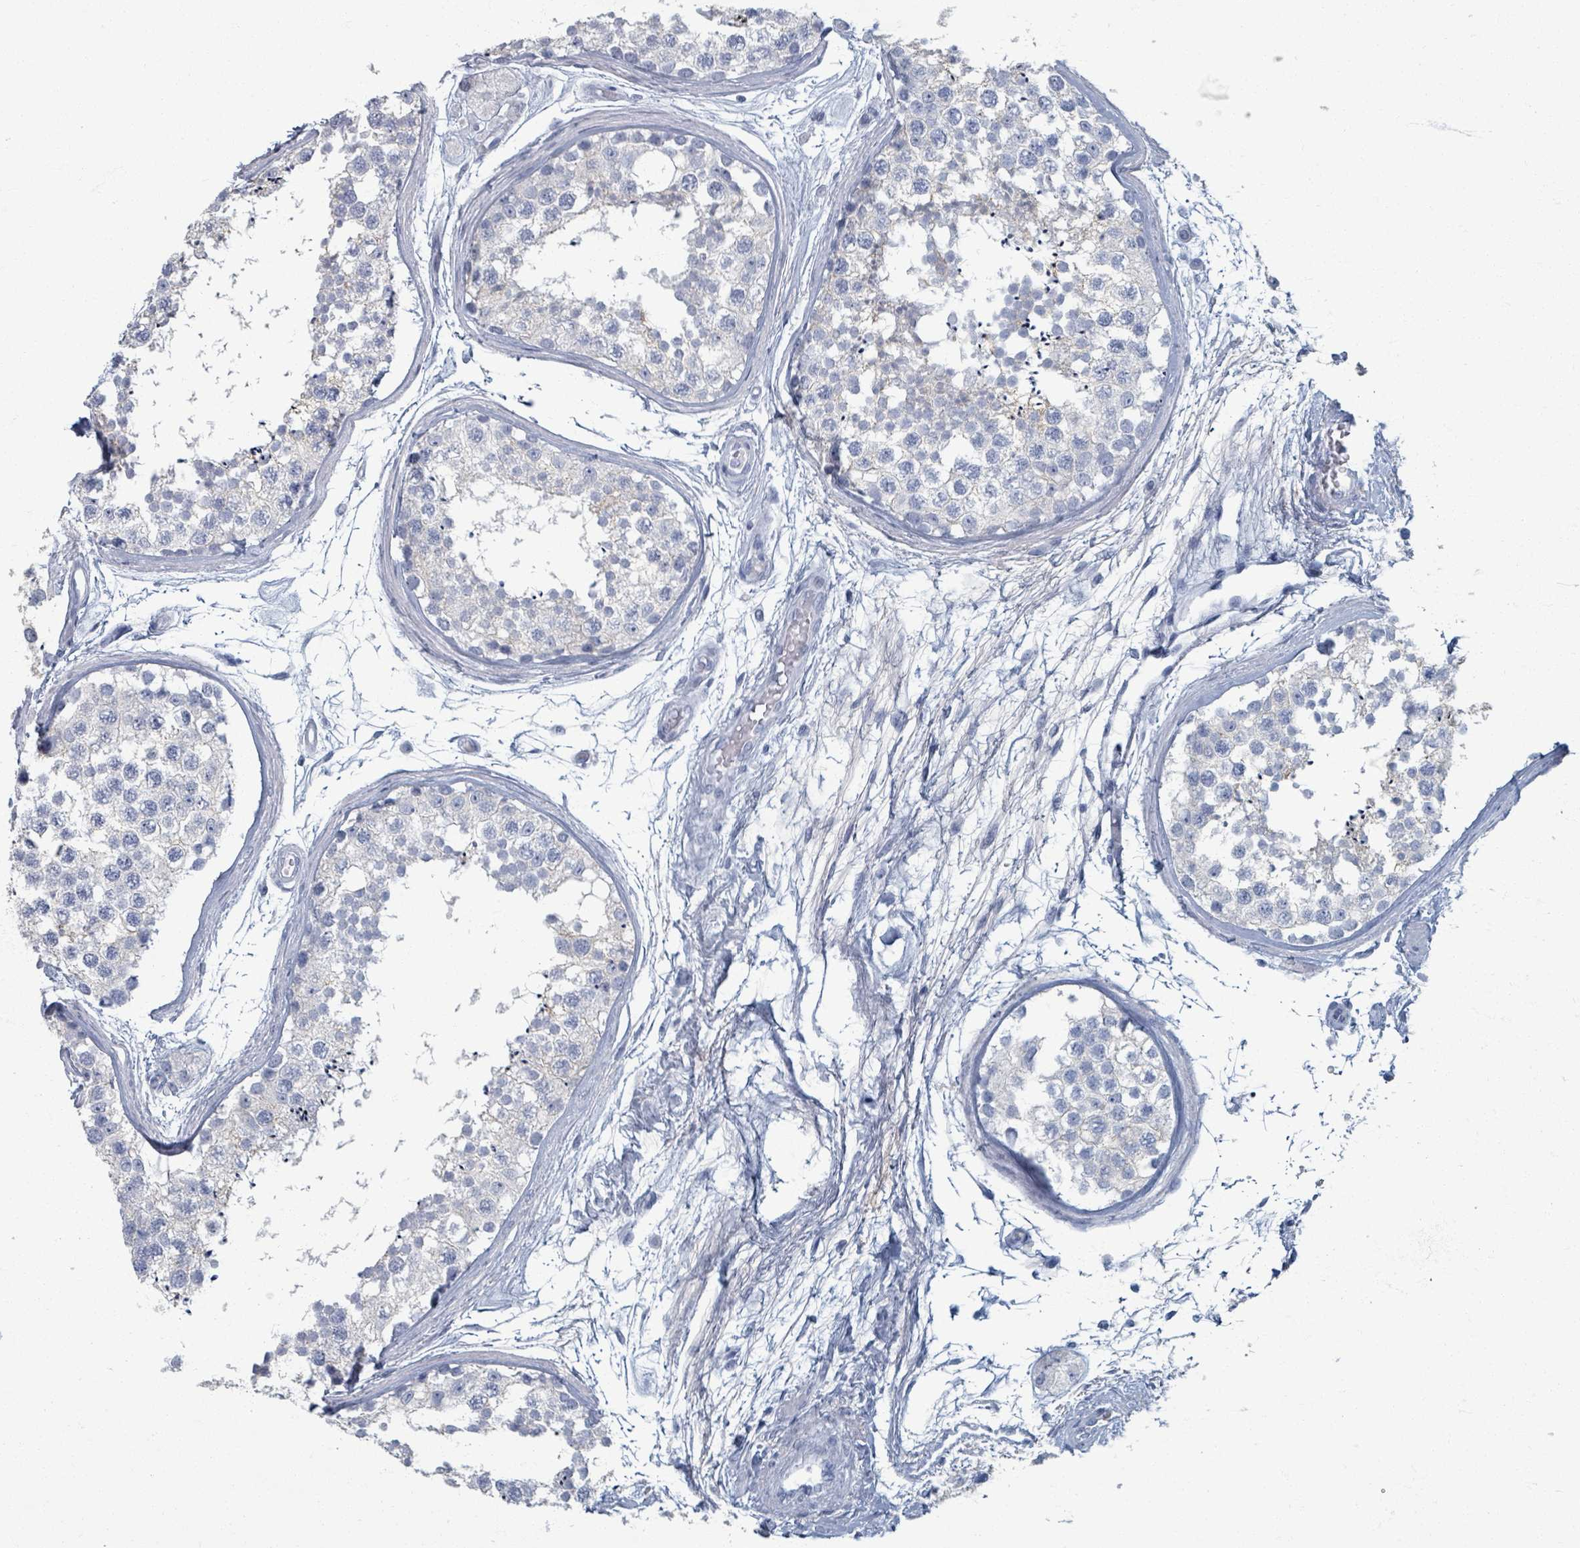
{"staining": {"intensity": "weak", "quantity": "<25%", "location": "cytoplasmic/membranous"}, "tissue": "testis", "cell_type": "Cells in seminiferous ducts", "image_type": "normal", "snomed": [{"axis": "morphology", "description": "Normal tissue, NOS"}, {"axis": "topography", "description": "Testis"}], "caption": "Cells in seminiferous ducts show no significant protein expression in benign testis. The staining was performed using DAB (3,3'-diaminobenzidine) to visualize the protein expression in brown, while the nuclei were stained in blue with hematoxylin (Magnification: 20x).", "gene": "TAS2R1", "patient": {"sex": "male", "age": 56}}